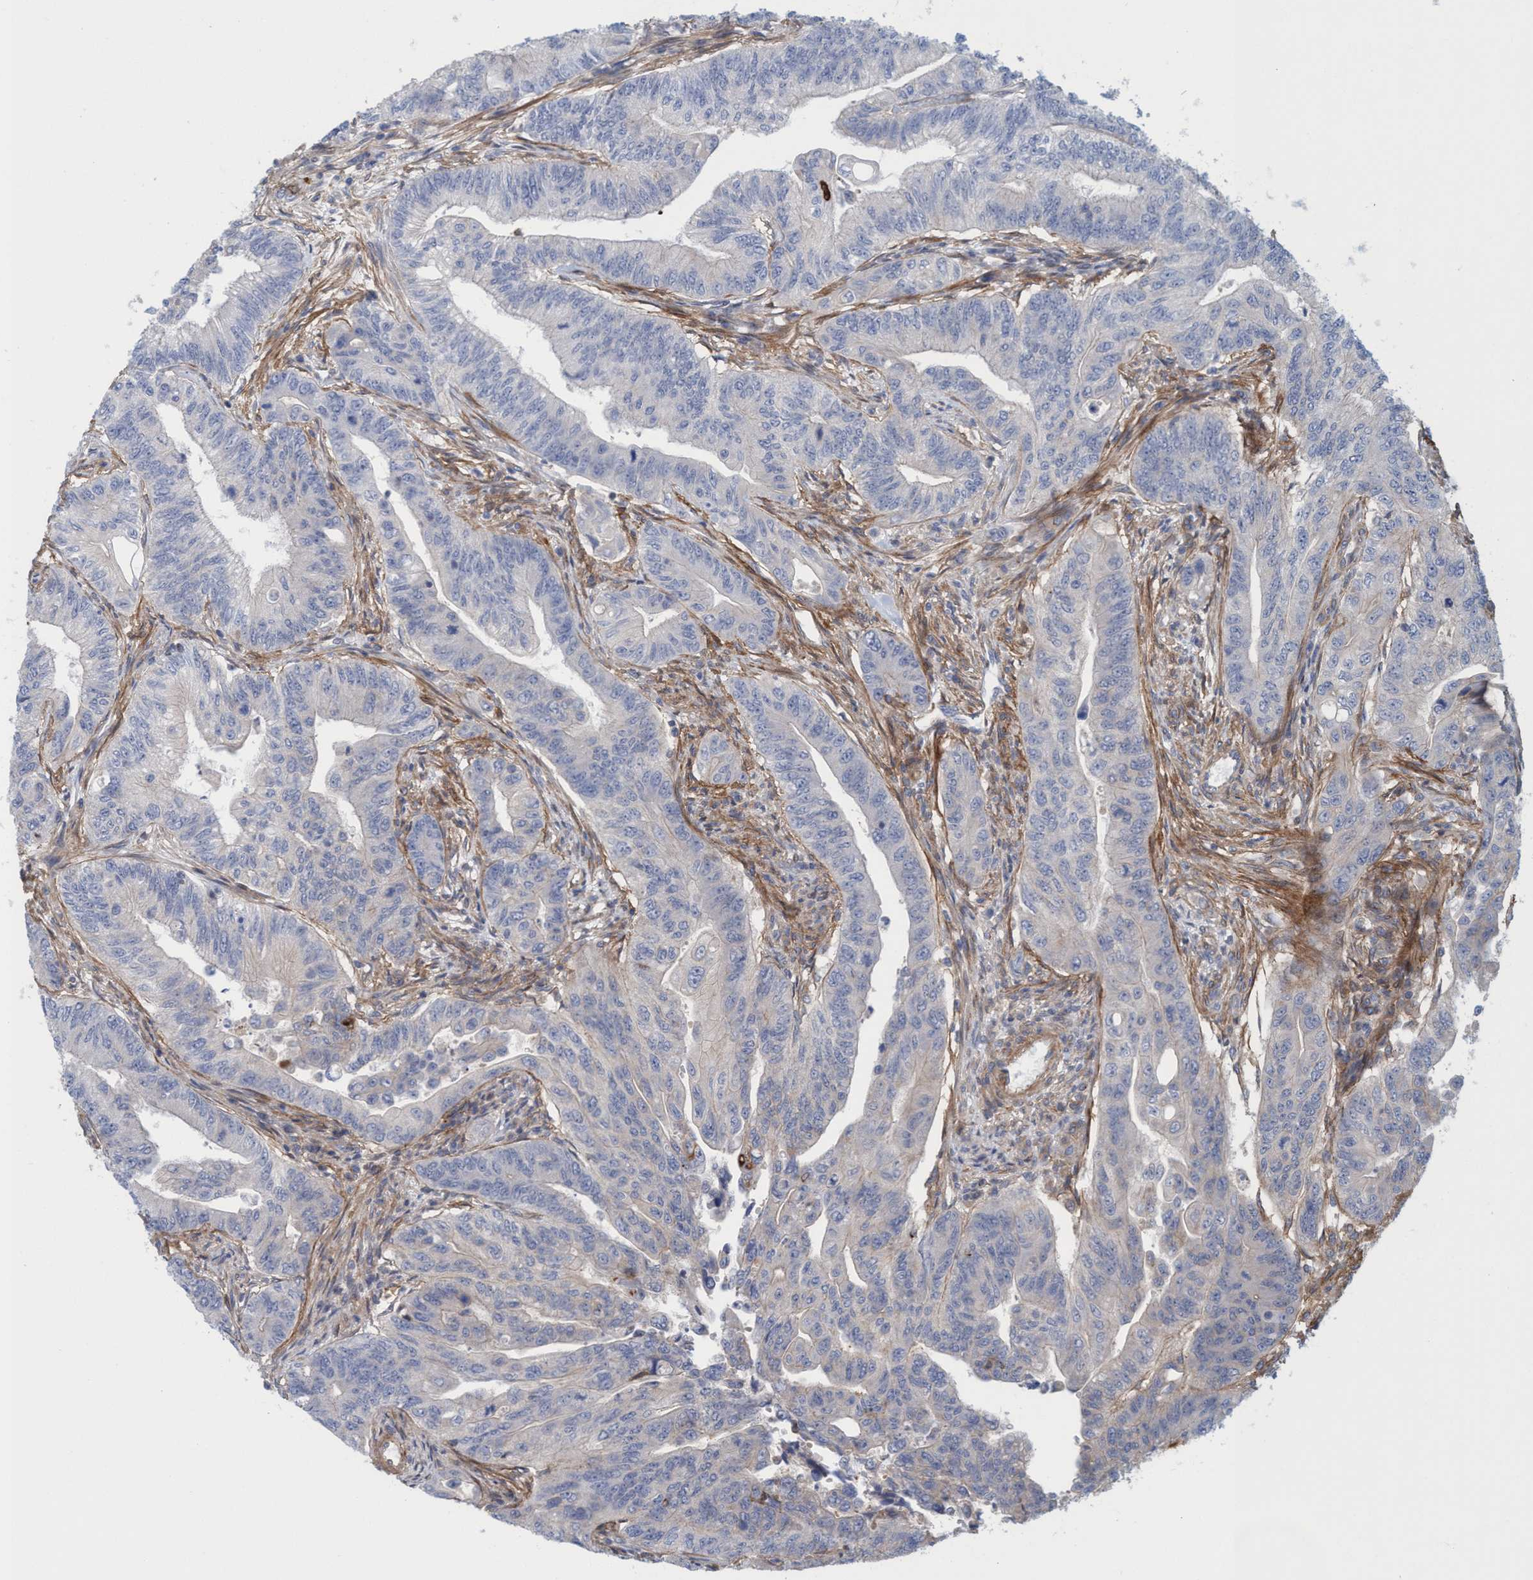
{"staining": {"intensity": "negative", "quantity": "none", "location": "none"}, "tissue": "colorectal cancer", "cell_type": "Tumor cells", "image_type": "cancer", "snomed": [{"axis": "morphology", "description": "Adenoma, NOS"}, {"axis": "morphology", "description": "Adenocarcinoma, NOS"}, {"axis": "topography", "description": "Colon"}], "caption": "Image shows no protein expression in tumor cells of adenocarcinoma (colorectal) tissue.", "gene": "SPECC1", "patient": {"sex": "male", "age": 79}}